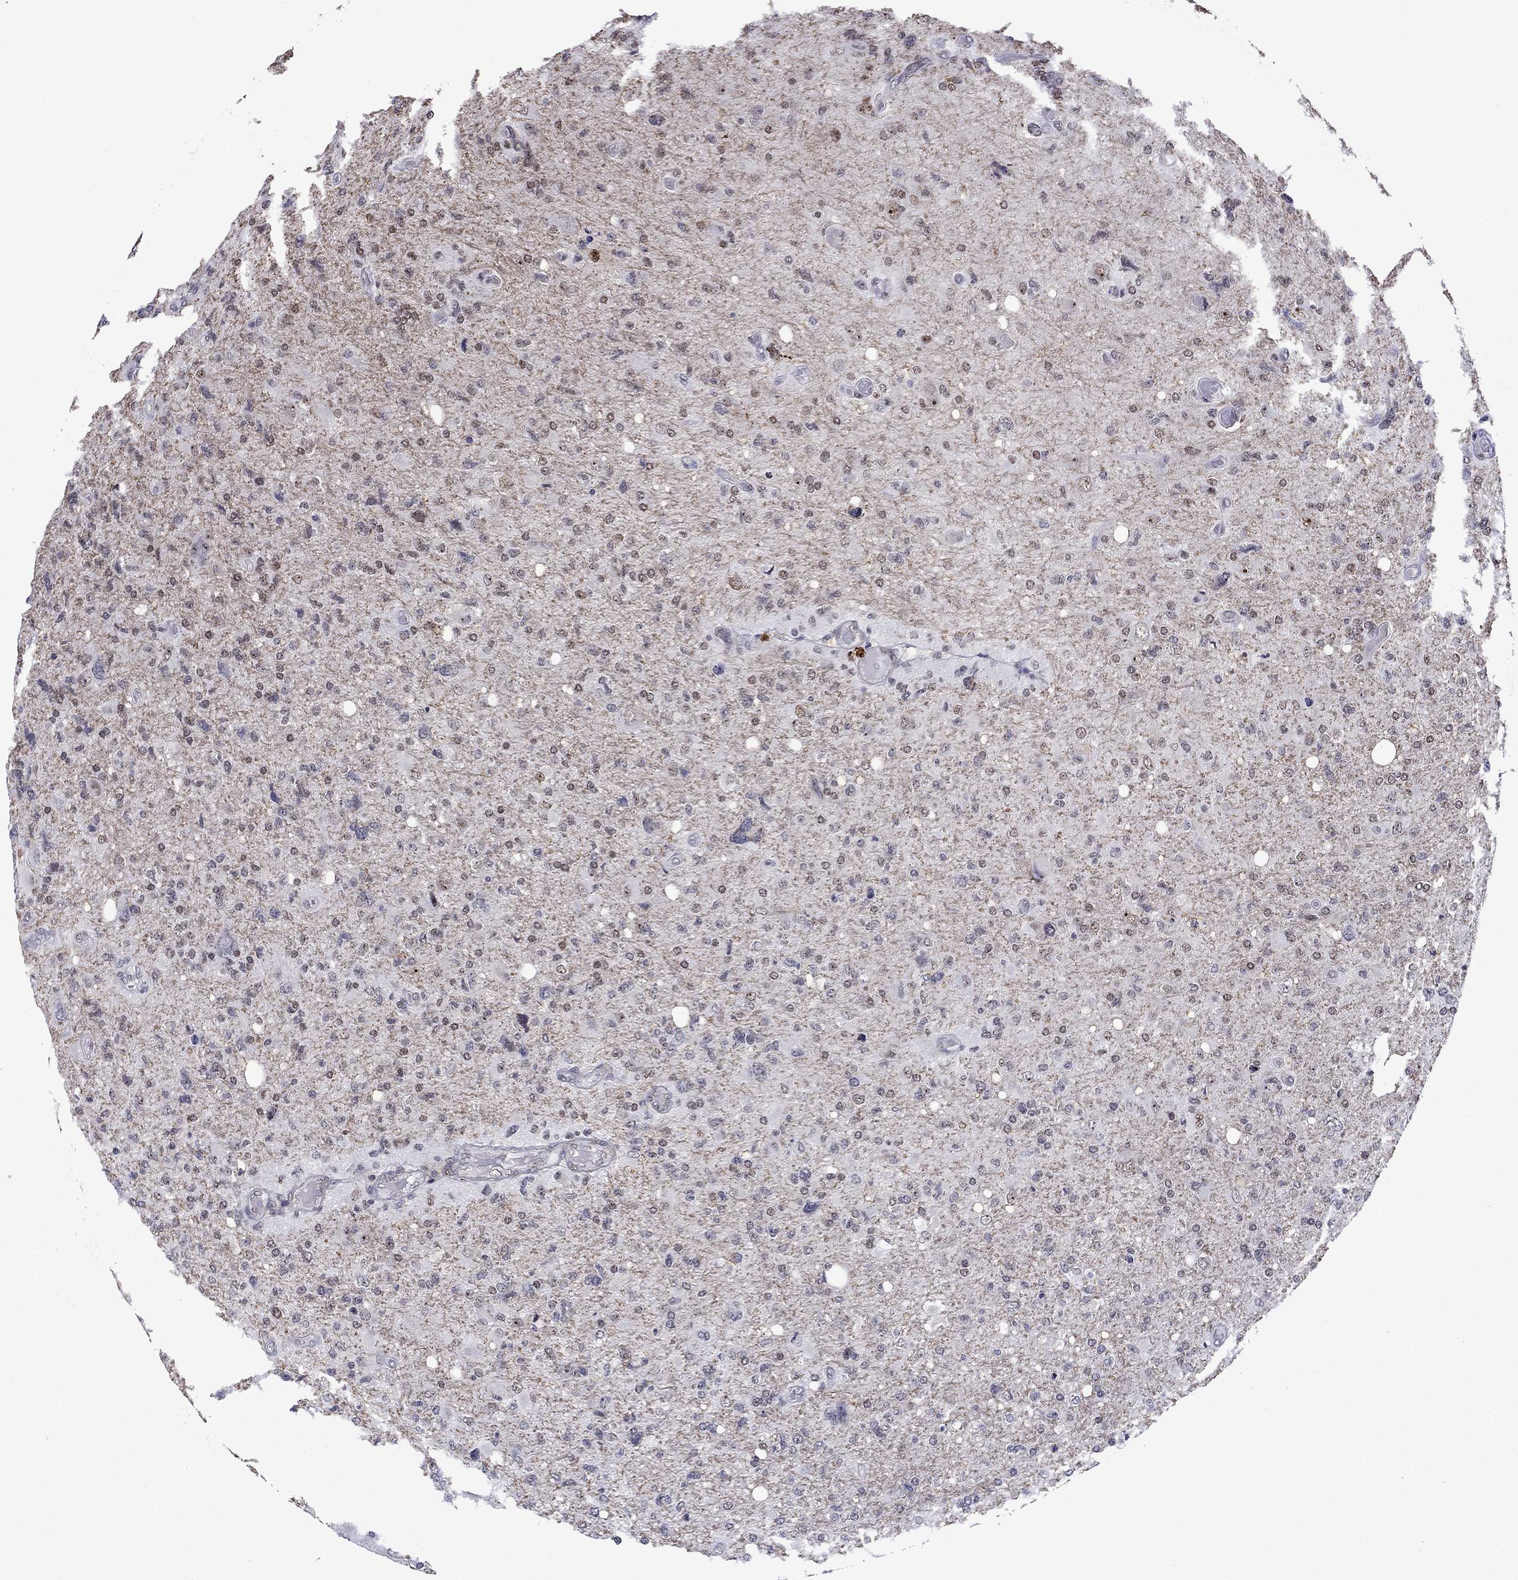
{"staining": {"intensity": "negative", "quantity": "none", "location": "none"}, "tissue": "glioma", "cell_type": "Tumor cells", "image_type": "cancer", "snomed": [{"axis": "morphology", "description": "Glioma, malignant, High grade"}, {"axis": "topography", "description": "Cerebral cortex"}], "caption": "The image shows no significant positivity in tumor cells of malignant glioma (high-grade).", "gene": "SURF2", "patient": {"sex": "male", "age": 70}}